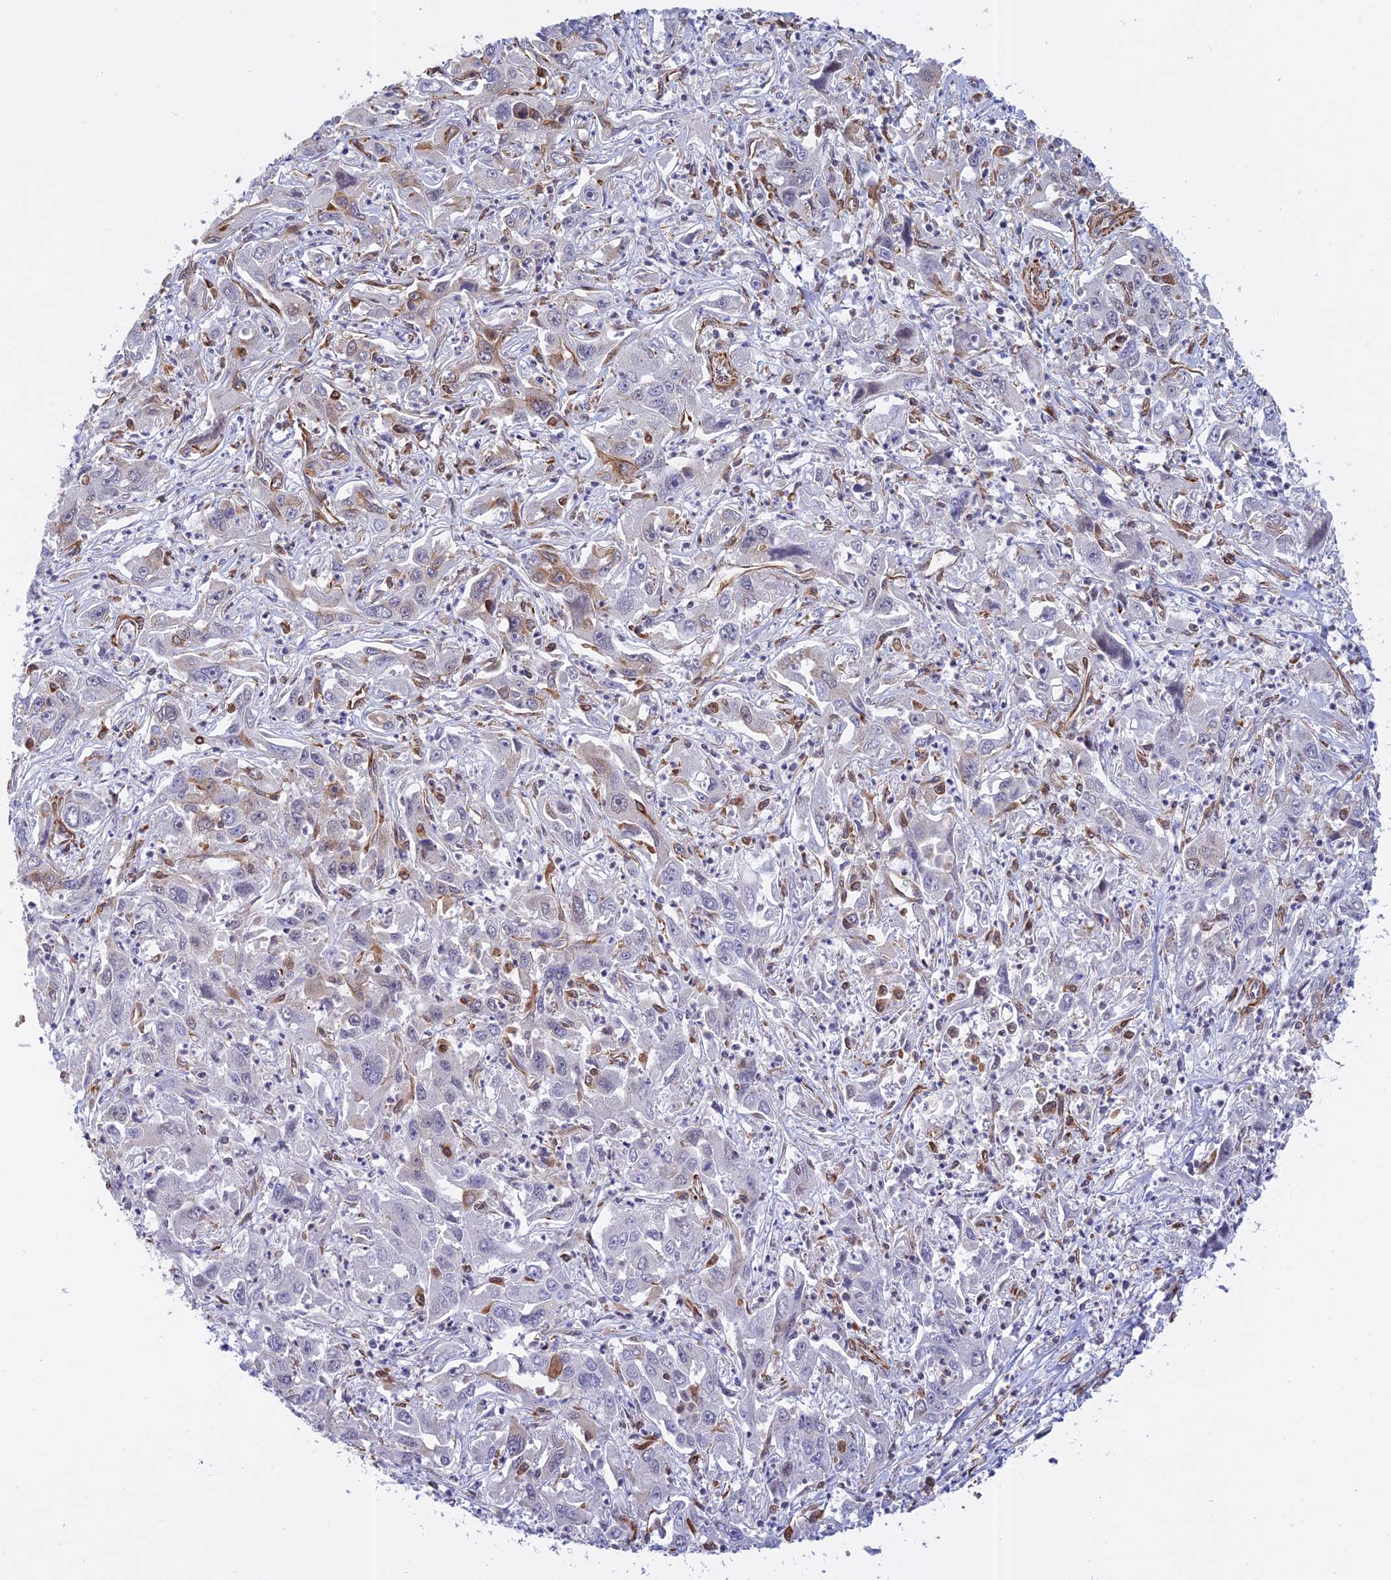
{"staining": {"intensity": "moderate", "quantity": "<25%", "location": "cytoplasmic/membranous"}, "tissue": "liver cancer", "cell_type": "Tumor cells", "image_type": "cancer", "snomed": [{"axis": "morphology", "description": "Carcinoma, Hepatocellular, NOS"}, {"axis": "topography", "description": "Liver"}], "caption": "Protein expression by immunohistochemistry (IHC) exhibits moderate cytoplasmic/membranous staining in approximately <25% of tumor cells in liver cancer. (DAB IHC, brown staining for protein, blue staining for nuclei).", "gene": "PAGR1", "patient": {"sex": "male", "age": 63}}